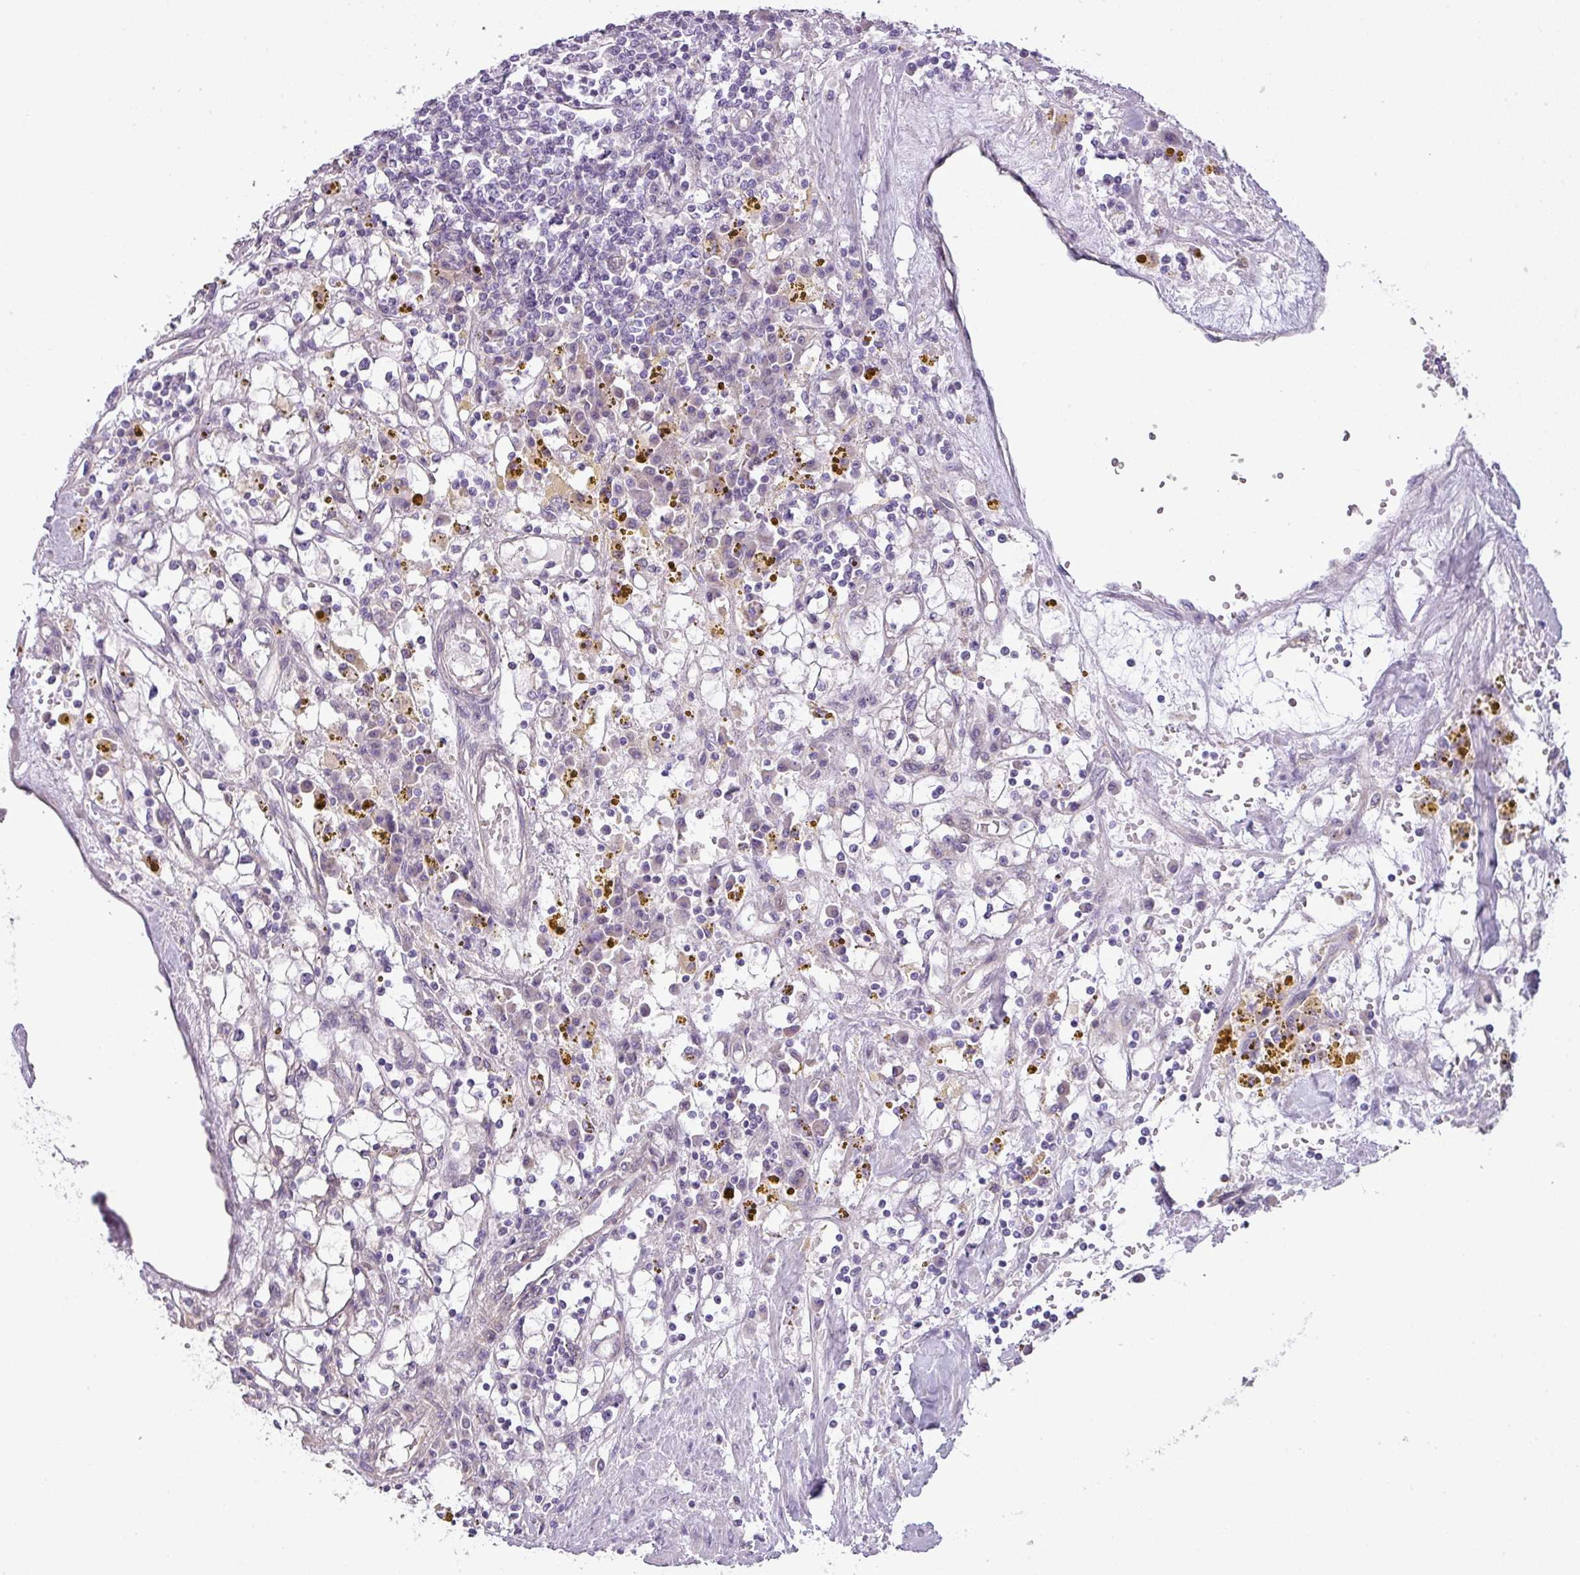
{"staining": {"intensity": "negative", "quantity": "none", "location": "none"}, "tissue": "renal cancer", "cell_type": "Tumor cells", "image_type": "cancer", "snomed": [{"axis": "morphology", "description": "Adenocarcinoma, NOS"}, {"axis": "topography", "description": "Kidney"}], "caption": "This histopathology image is of renal adenocarcinoma stained with immunohistochemistry to label a protein in brown with the nuclei are counter-stained blue. There is no expression in tumor cells. Nuclei are stained in blue.", "gene": "TOR1AIP2", "patient": {"sex": "male", "age": 56}}